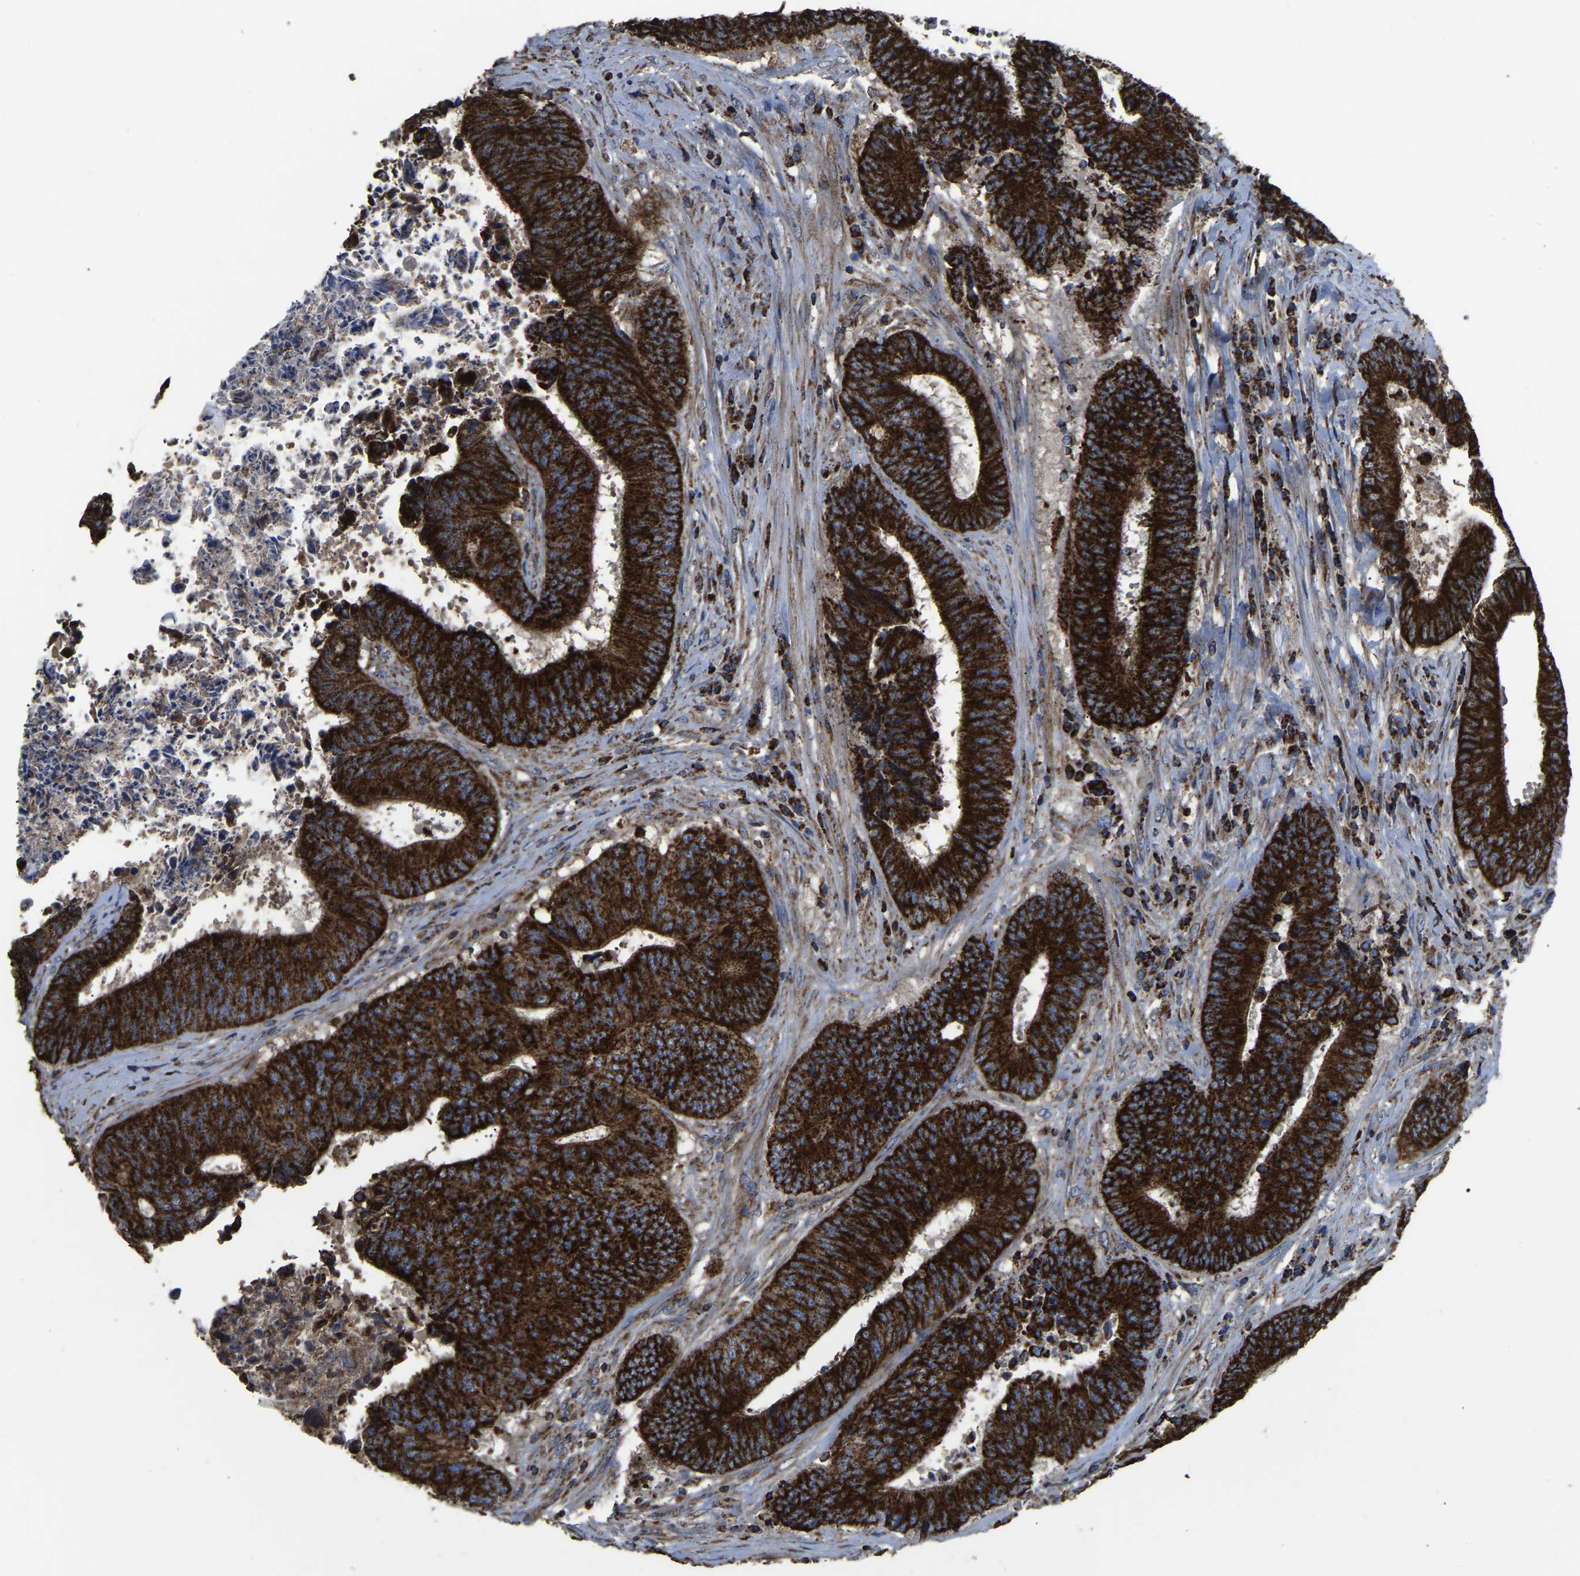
{"staining": {"intensity": "strong", "quantity": ">75%", "location": "cytoplasmic/membranous"}, "tissue": "colorectal cancer", "cell_type": "Tumor cells", "image_type": "cancer", "snomed": [{"axis": "morphology", "description": "Adenocarcinoma, NOS"}, {"axis": "topography", "description": "Rectum"}], "caption": "Adenocarcinoma (colorectal) was stained to show a protein in brown. There is high levels of strong cytoplasmic/membranous positivity in about >75% of tumor cells. (brown staining indicates protein expression, while blue staining denotes nuclei).", "gene": "ETFA", "patient": {"sex": "male", "age": 72}}